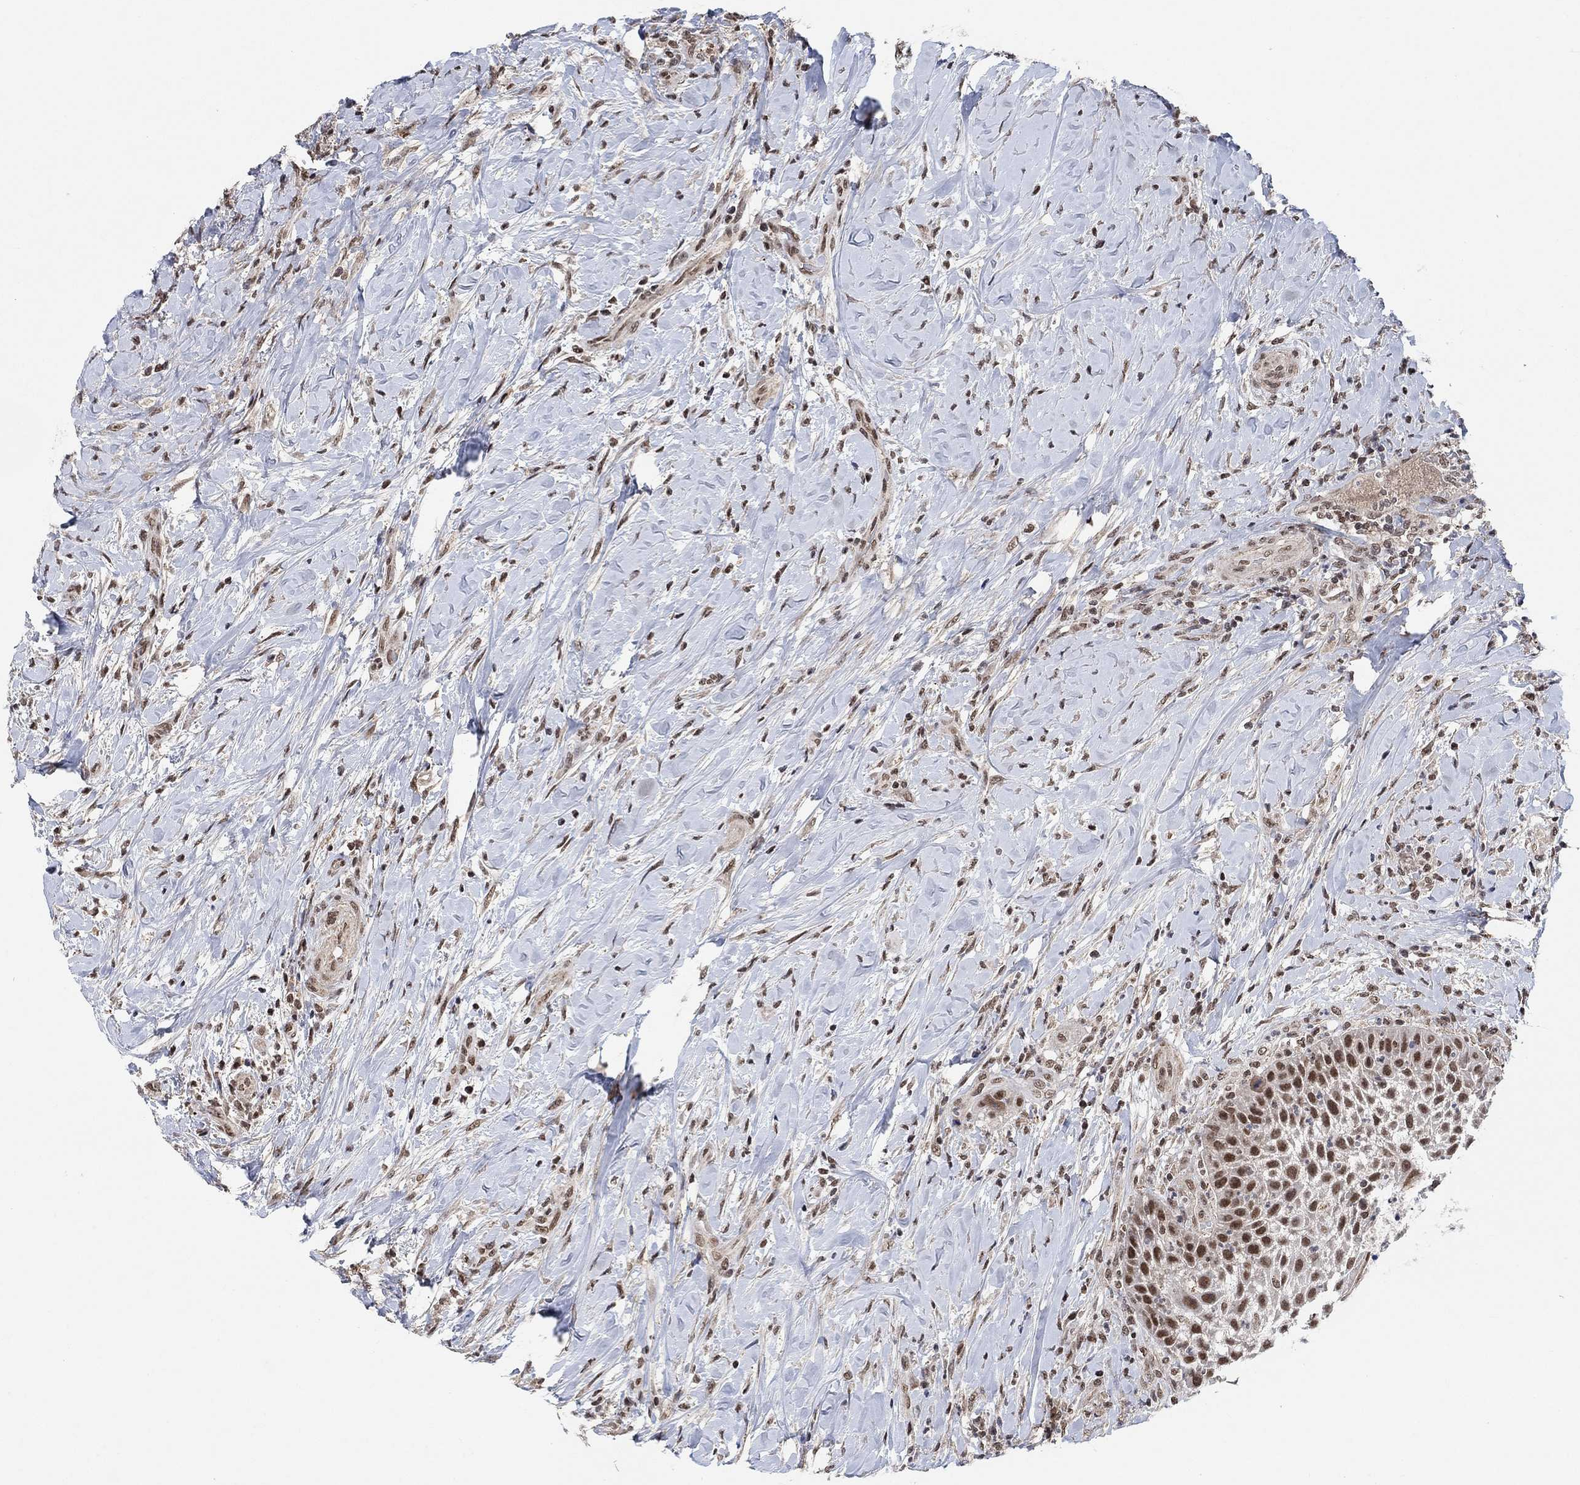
{"staining": {"intensity": "strong", "quantity": "25%-75%", "location": "nuclear"}, "tissue": "head and neck cancer", "cell_type": "Tumor cells", "image_type": "cancer", "snomed": [{"axis": "morphology", "description": "Squamous cell carcinoma, NOS"}, {"axis": "topography", "description": "Head-Neck"}], "caption": "Head and neck squamous cell carcinoma was stained to show a protein in brown. There is high levels of strong nuclear expression in about 25%-75% of tumor cells.", "gene": "THAP8", "patient": {"sex": "male", "age": 69}}